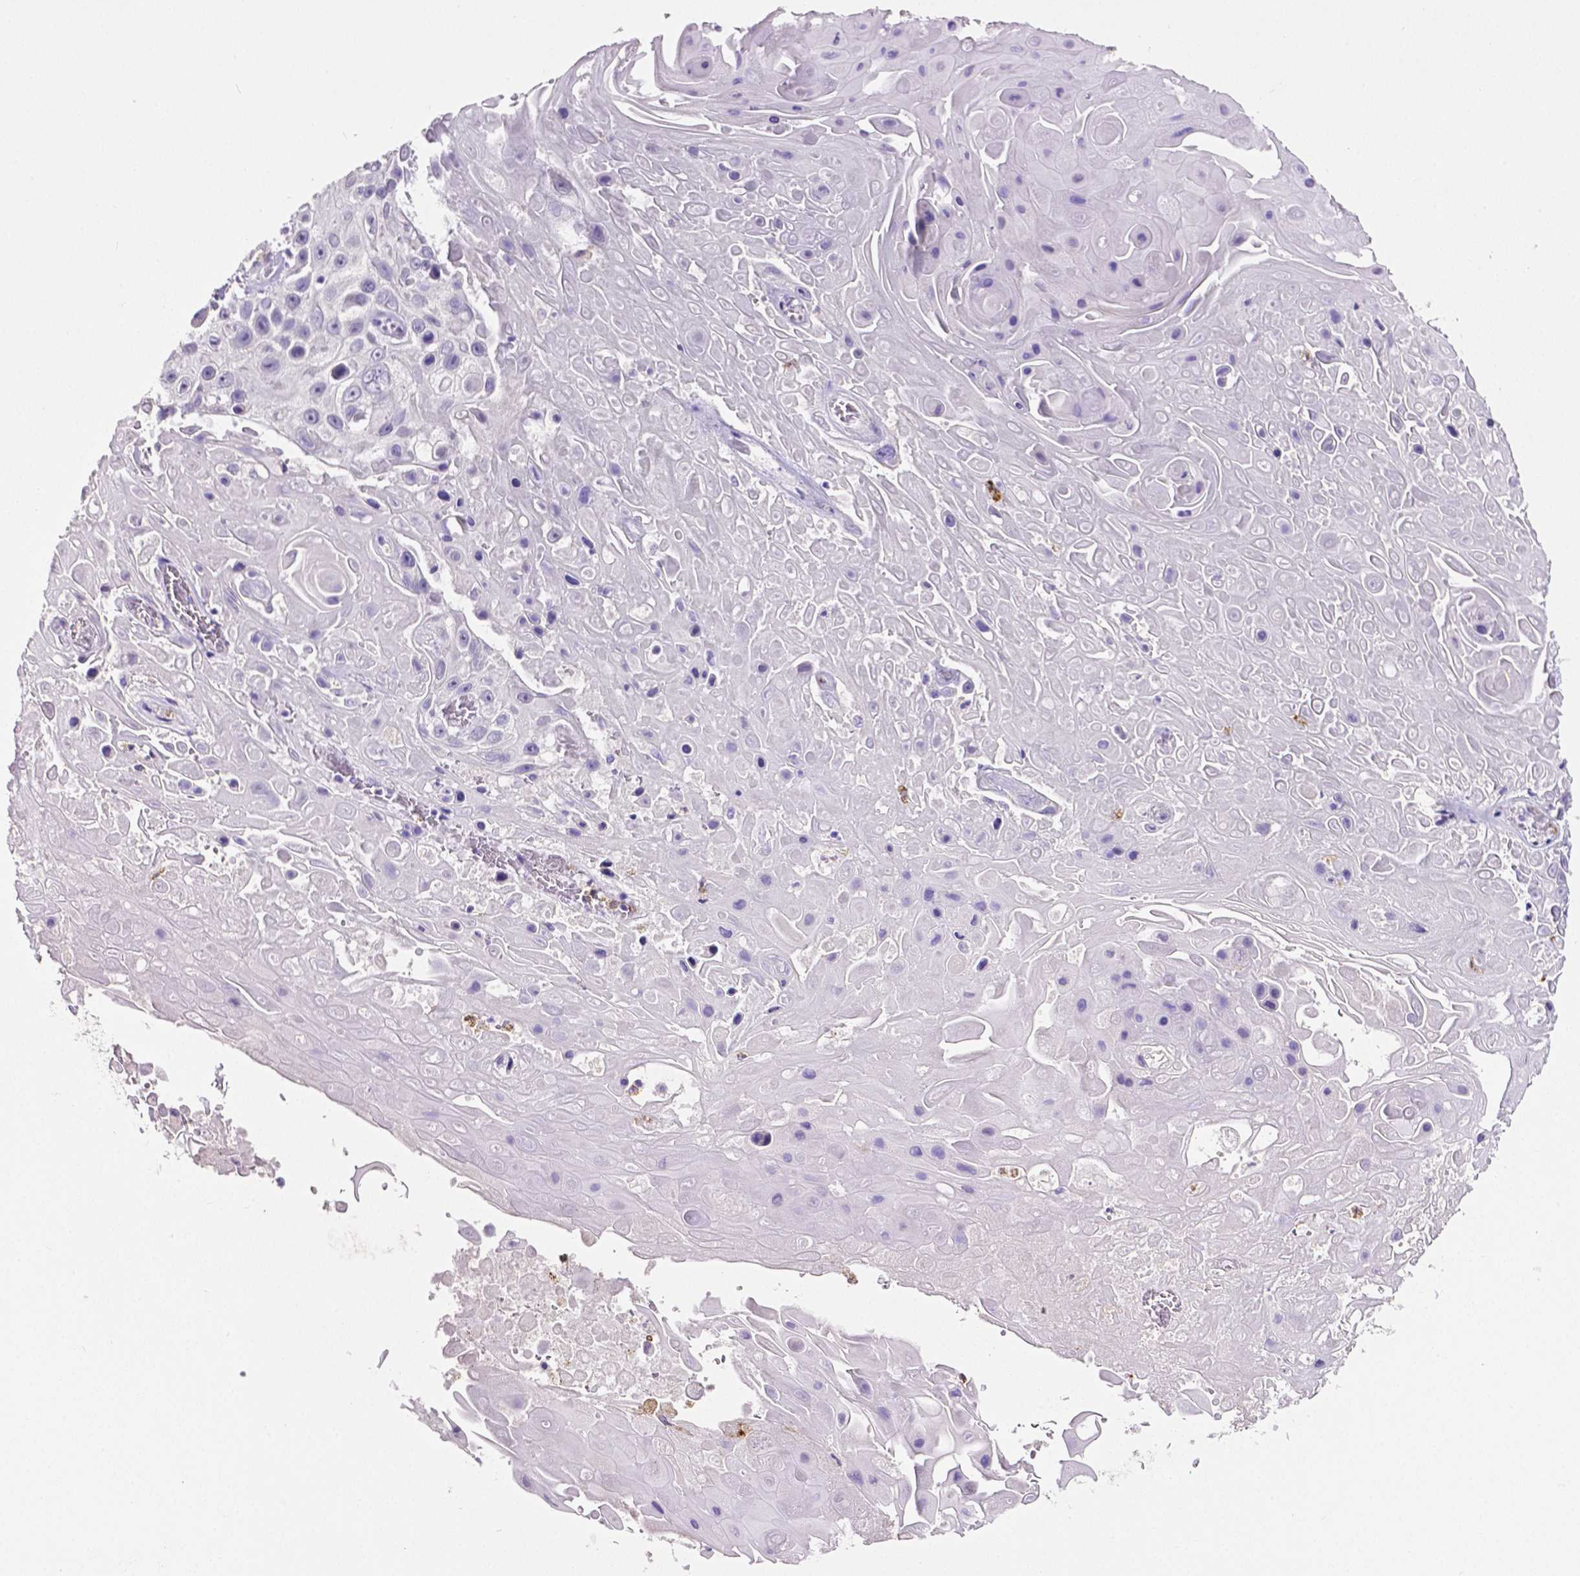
{"staining": {"intensity": "negative", "quantity": "none", "location": "none"}, "tissue": "skin cancer", "cell_type": "Tumor cells", "image_type": "cancer", "snomed": [{"axis": "morphology", "description": "Squamous cell carcinoma, NOS"}, {"axis": "topography", "description": "Skin"}], "caption": "This is an IHC histopathology image of human squamous cell carcinoma (skin). There is no positivity in tumor cells.", "gene": "MMP9", "patient": {"sex": "male", "age": 82}}